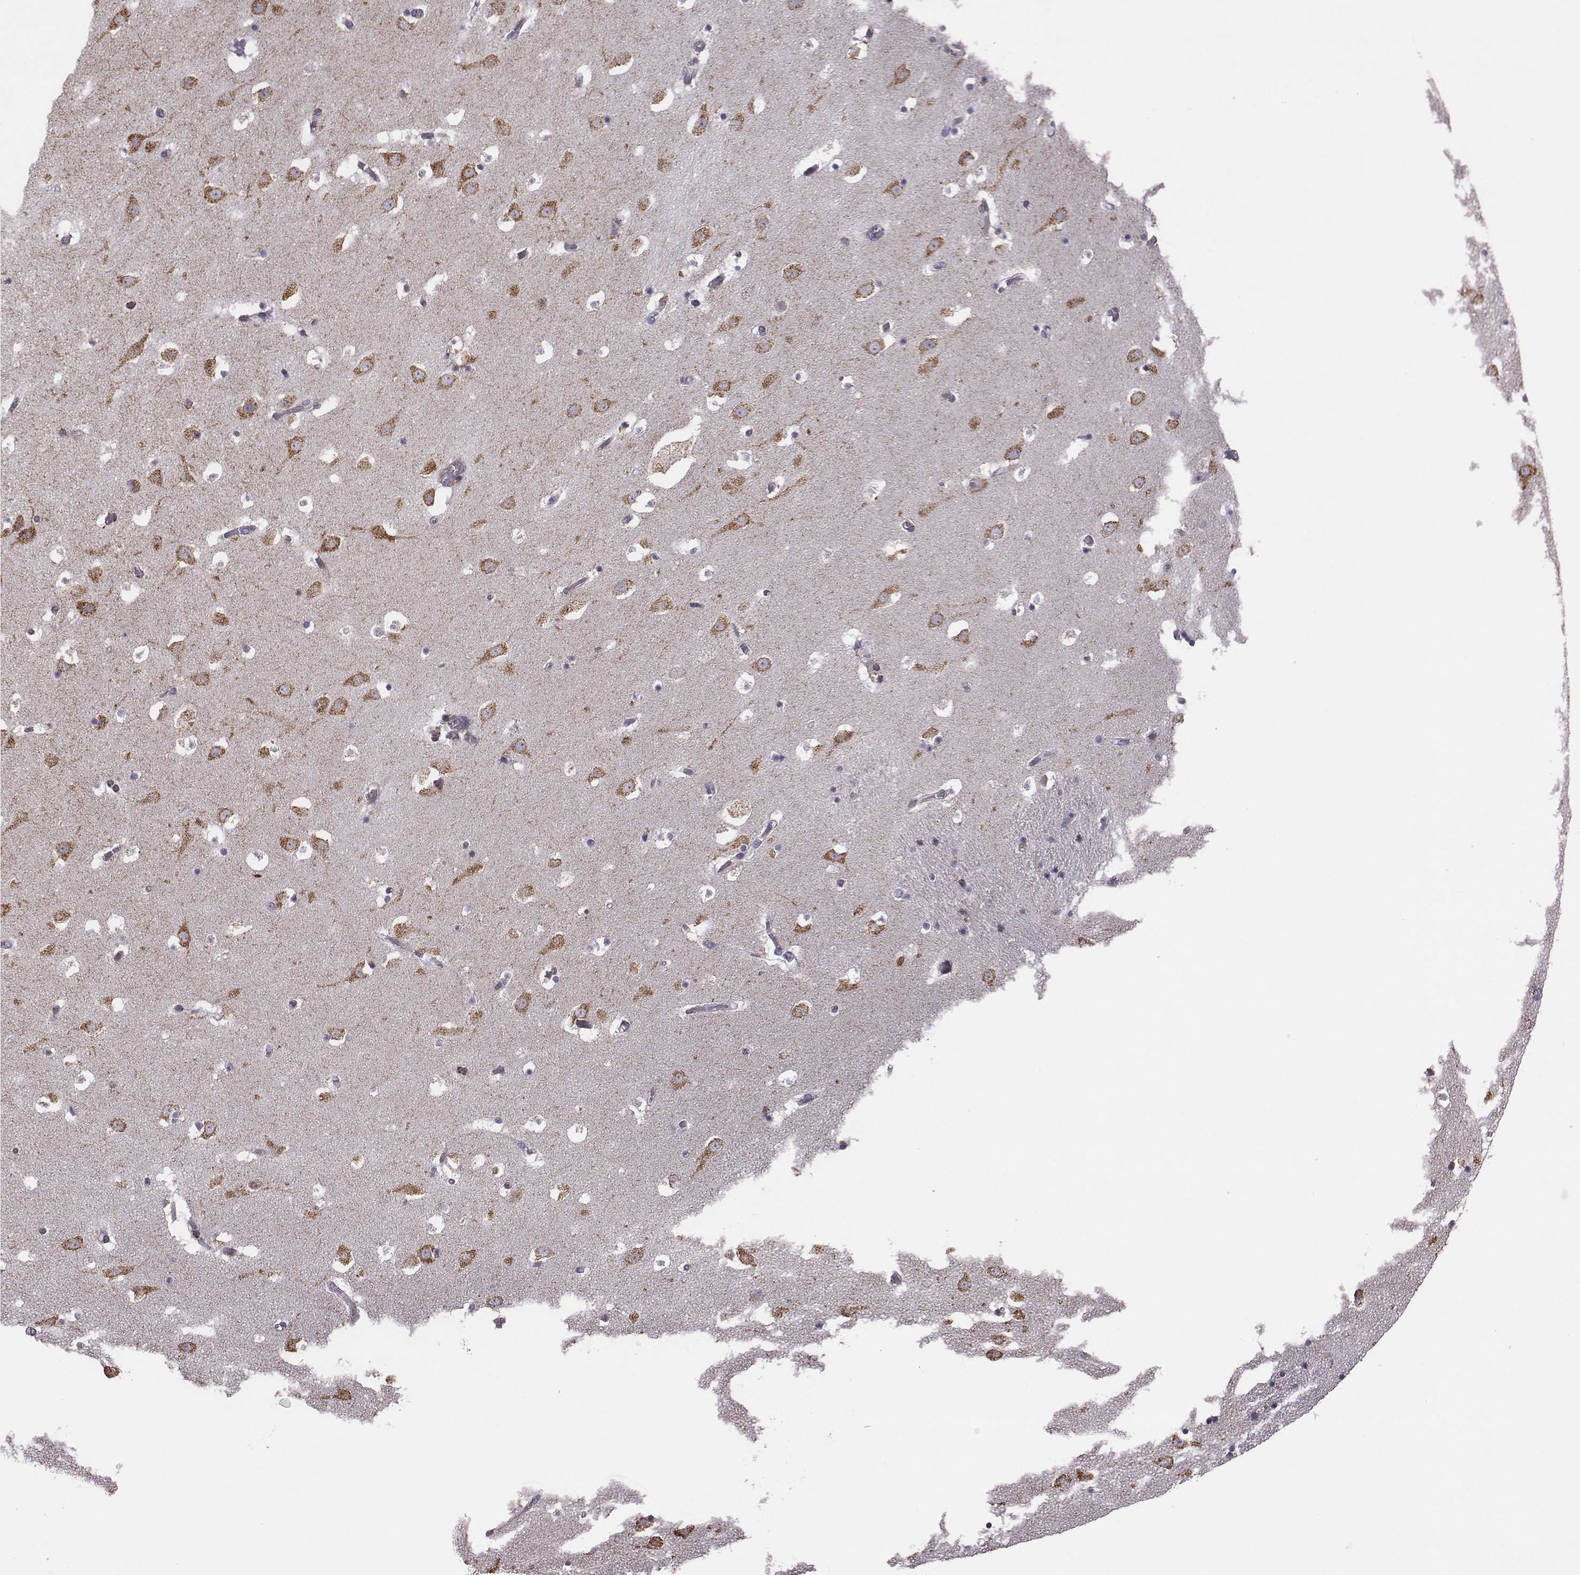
{"staining": {"intensity": "moderate", "quantity": "<25%", "location": "cytoplasmic/membranous"}, "tissue": "caudate", "cell_type": "Glial cells", "image_type": "normal", "snomed": [{"axis": "morphology", "description": "Normal tissue, NOS"}, {"axis": "topography", "description": "Lateral ventricle wall"}], "caption": "The histopathology image reveals a brown stain indicating the presence of a protein in the cytoplasmic/membranous of glial cells in caudate. (Brightfield microscopy of DAB IHC at high magnification).", "gene": "SELENOI", "patient": {"sex": "female", "age": 42}}